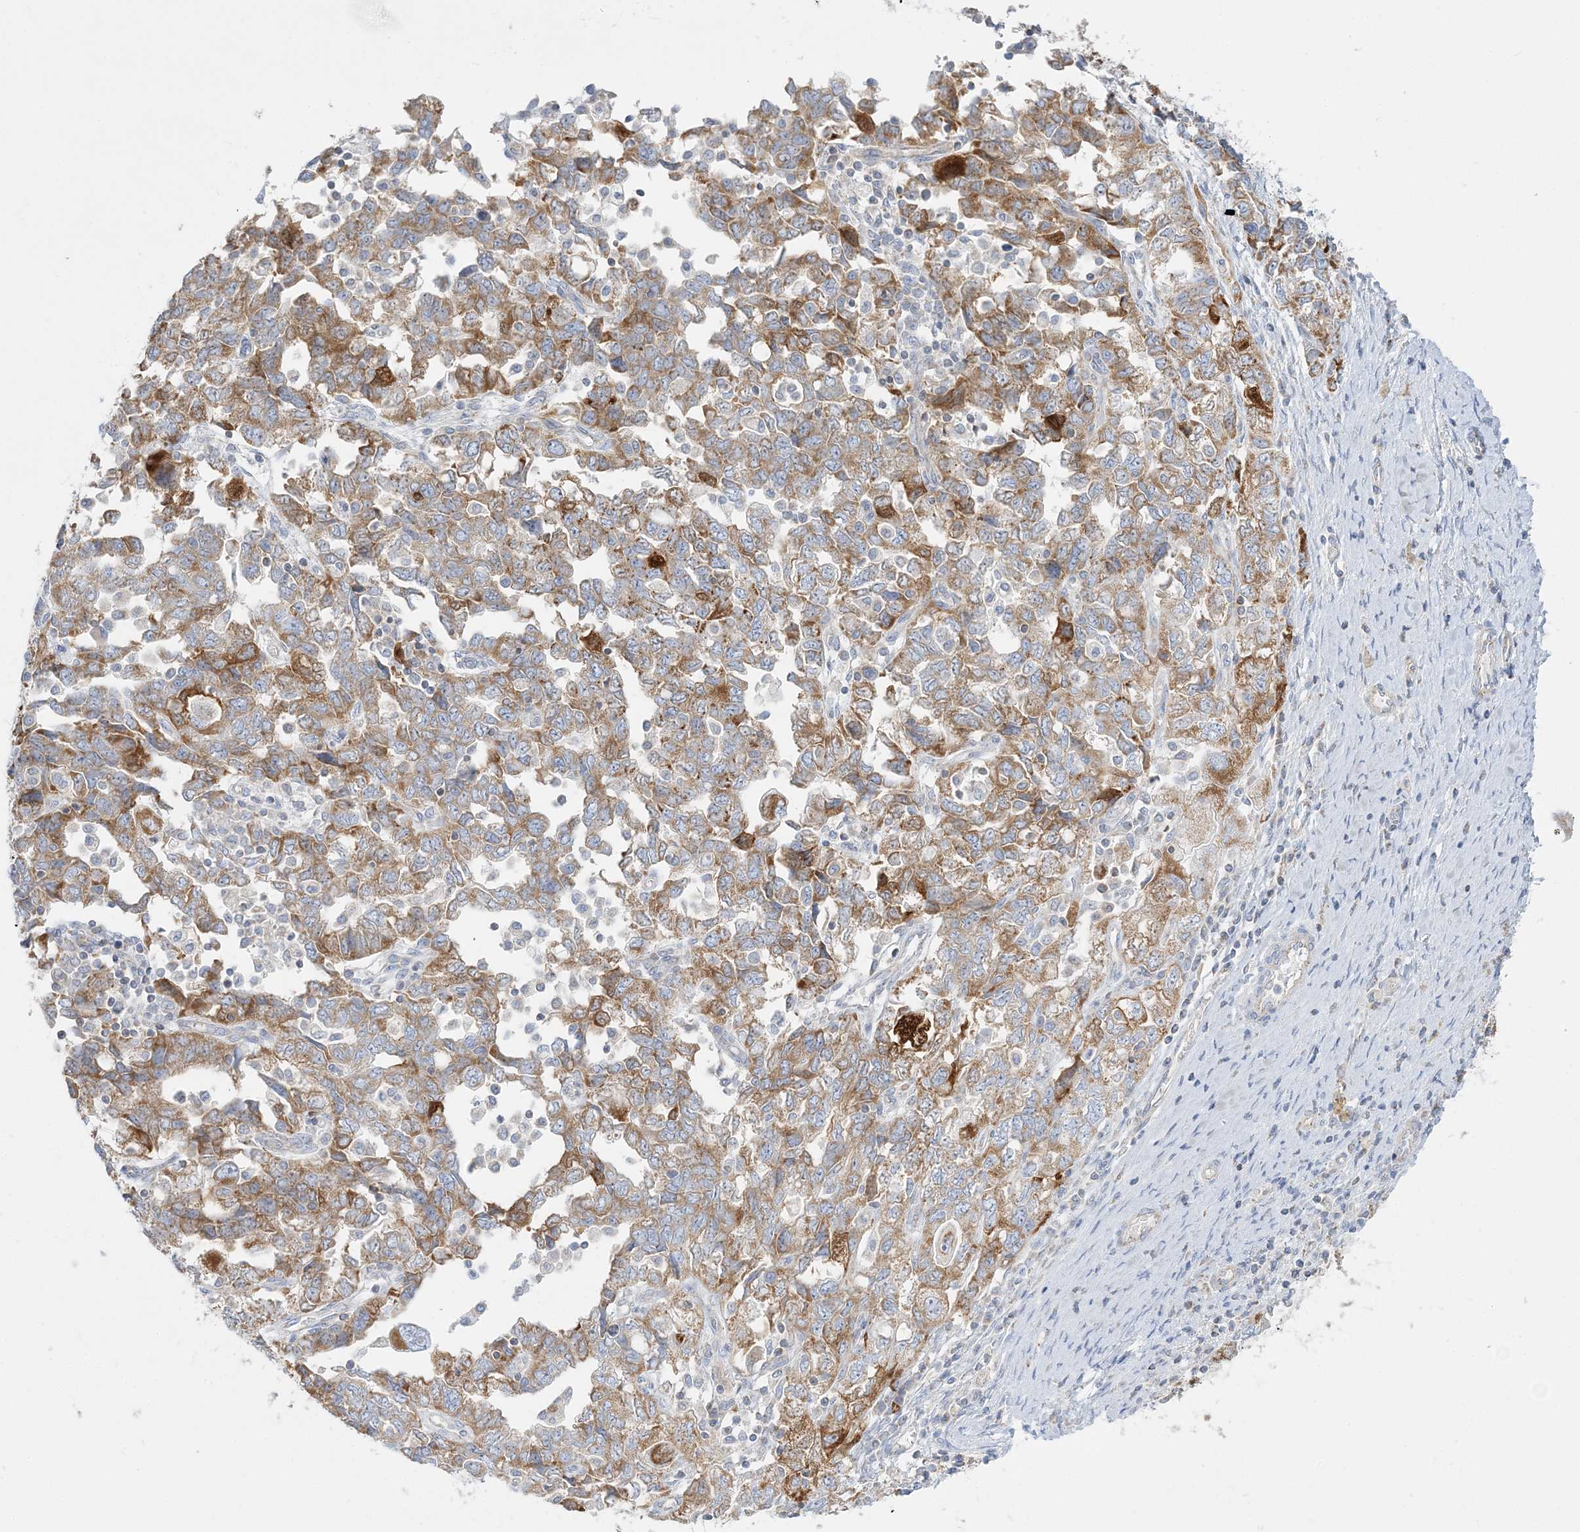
{"staining": {"intensity": "moderate", "quantity": ">75%", "location": "cytoplasmic/membranous"}, "tissue": "ovarian cancer", "cell_type": "Tumor cells", "image_type": "cancer", "snomed": [{"axis": "morphology", "description": "Carcinoma, NOS"}, {"axis": "morphology", "description": "Cystadenocarcinoma, serous, NOS"}, {"axis": "topography", "description": "Ovary"}], "caption": "Ovarian cancer (carcinoma) stained with a protein marker reveals moderate staining in tumor cells.", "gene": "TBC1D14", "patient": {"sex": "female", "age": 69}}